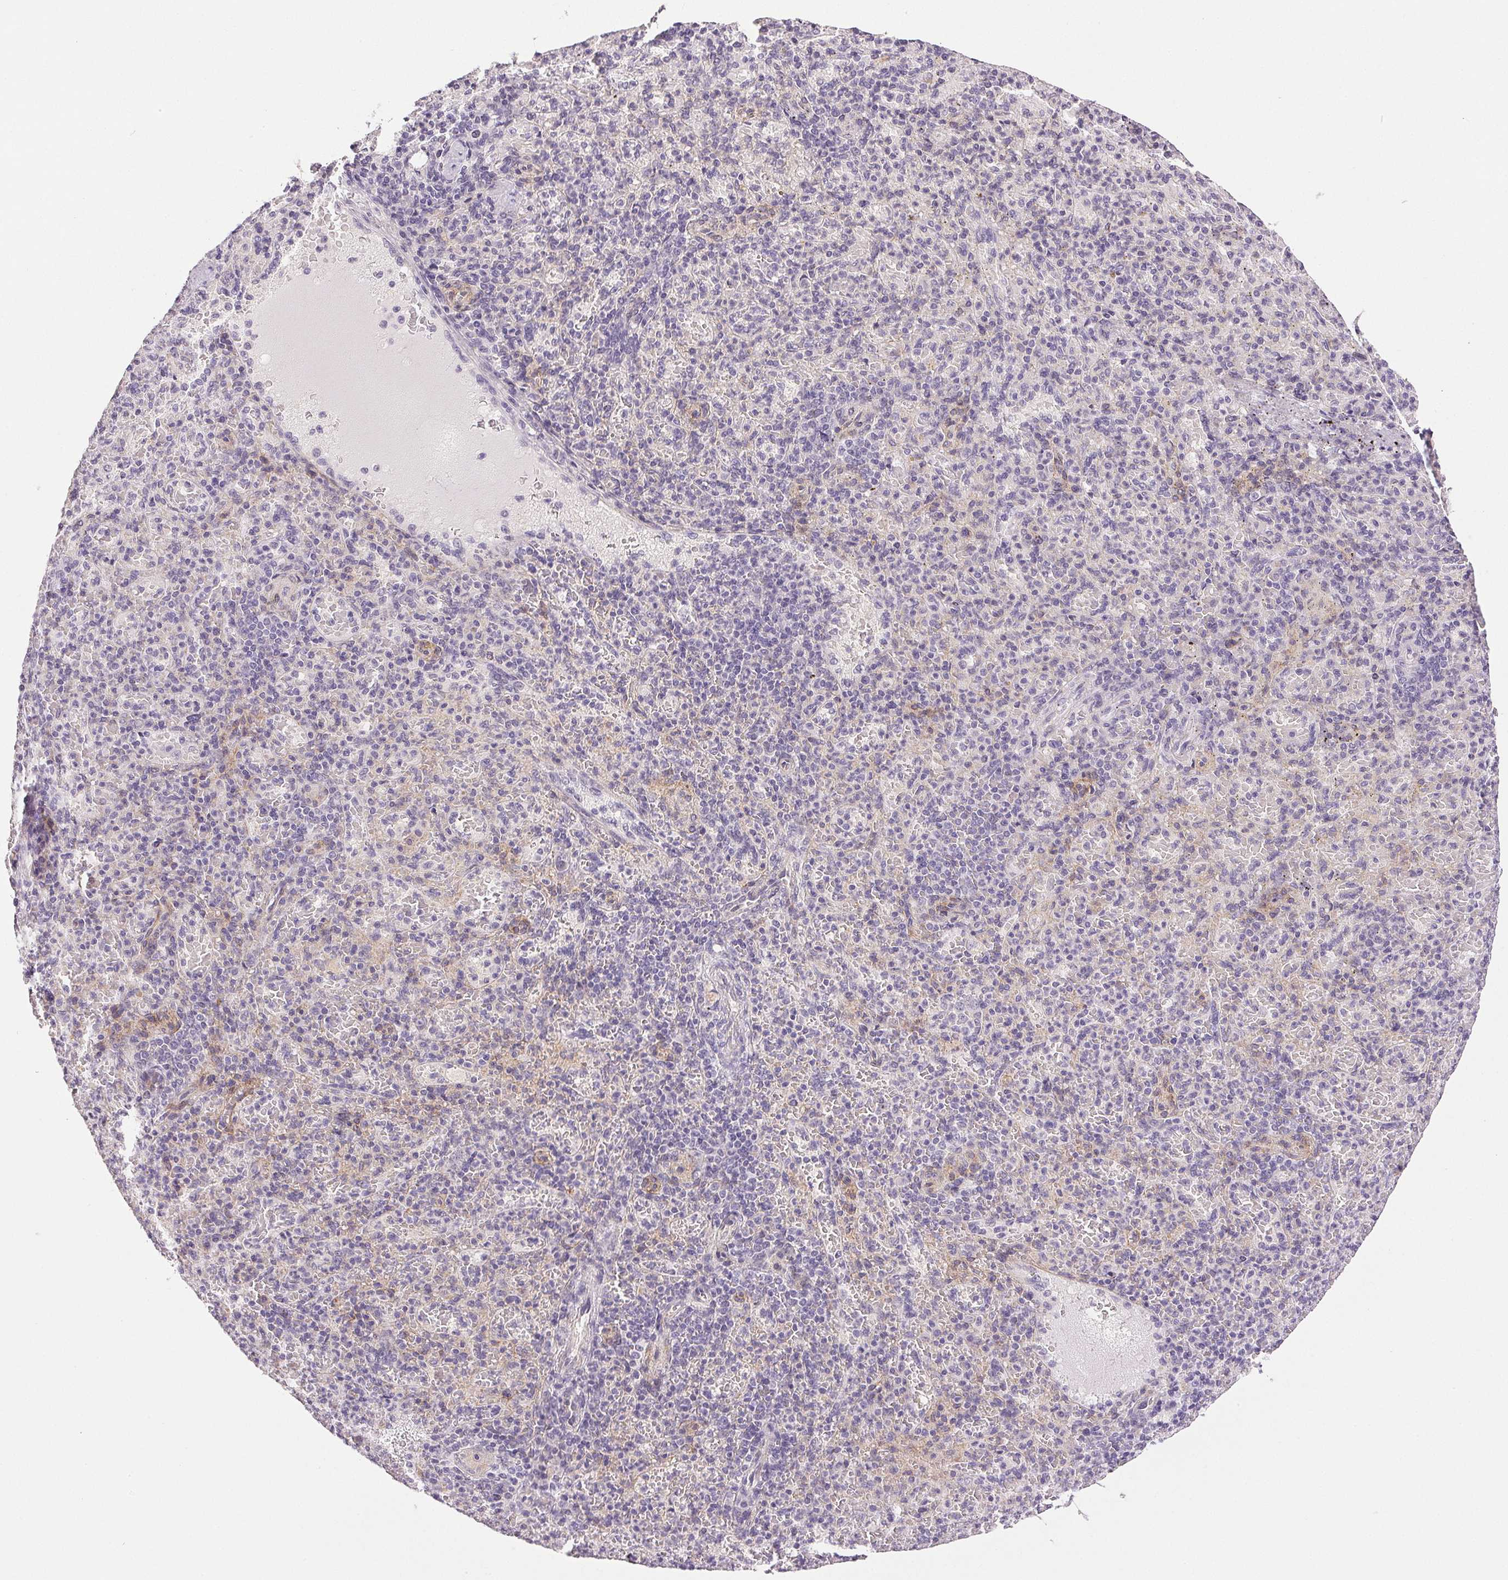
{"staining": {"intensity": "negative", "quantity": "none", "location": "none"}, "tissue": "spleen", "cell_type": "Cells in red pulp", "image_type": "normal", "snomed": [{"axis": "morphology", "description": "Normal tissue, NOS"}, {"axis": "topography", "description": "Spleen"}], "caption": "Cells in red pulp are negative for protein expression in unremarkable human spleen. (DAB (3,3'-diaminobenzidine) IHC visualized using brightfield microscopy, high magnification).", "gene": "PLCB1", "patient": {"sex": "female", "age": 74}}